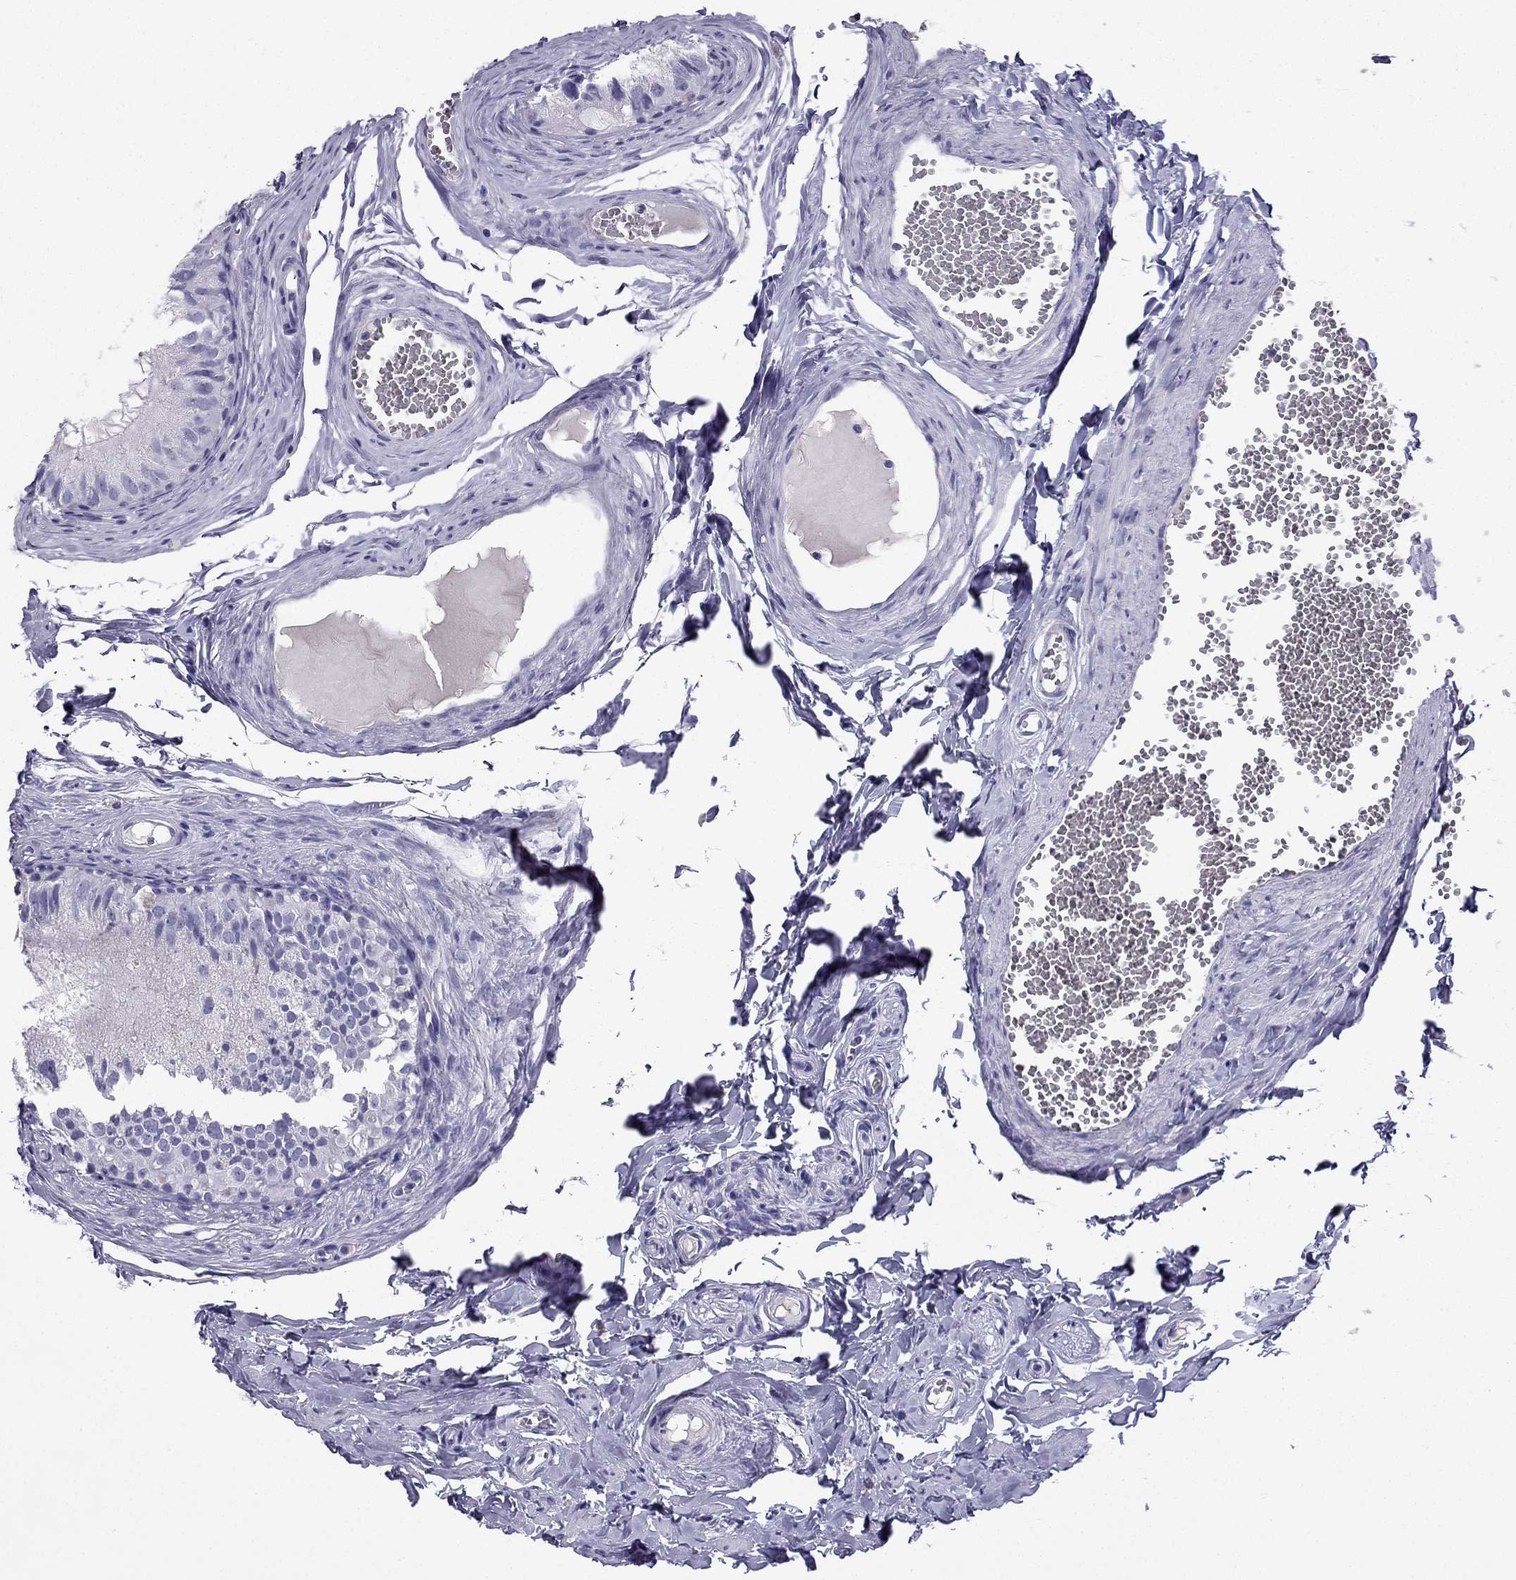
{"staining": {"intensity": "negative", "quantity": "none", "location": "none"}, "tissue": "epididymis", "cell_type": "Glandular cells", "image_type": "normal", "snomed": [{"axis": "morphology", "description": "Normal tissue, NOS"}, {"axis": "topography", "description": "Epididymis"}], "caption": "Glandular cells show no significant staining in normal epididymis. Brightfield microscopy of immunohistochemistry stained with DAB (brown) and hematoxylin (blue), captured at high magnification.", "gene": "NPTX1", "patient": {"sex": "male", "age": 45}}